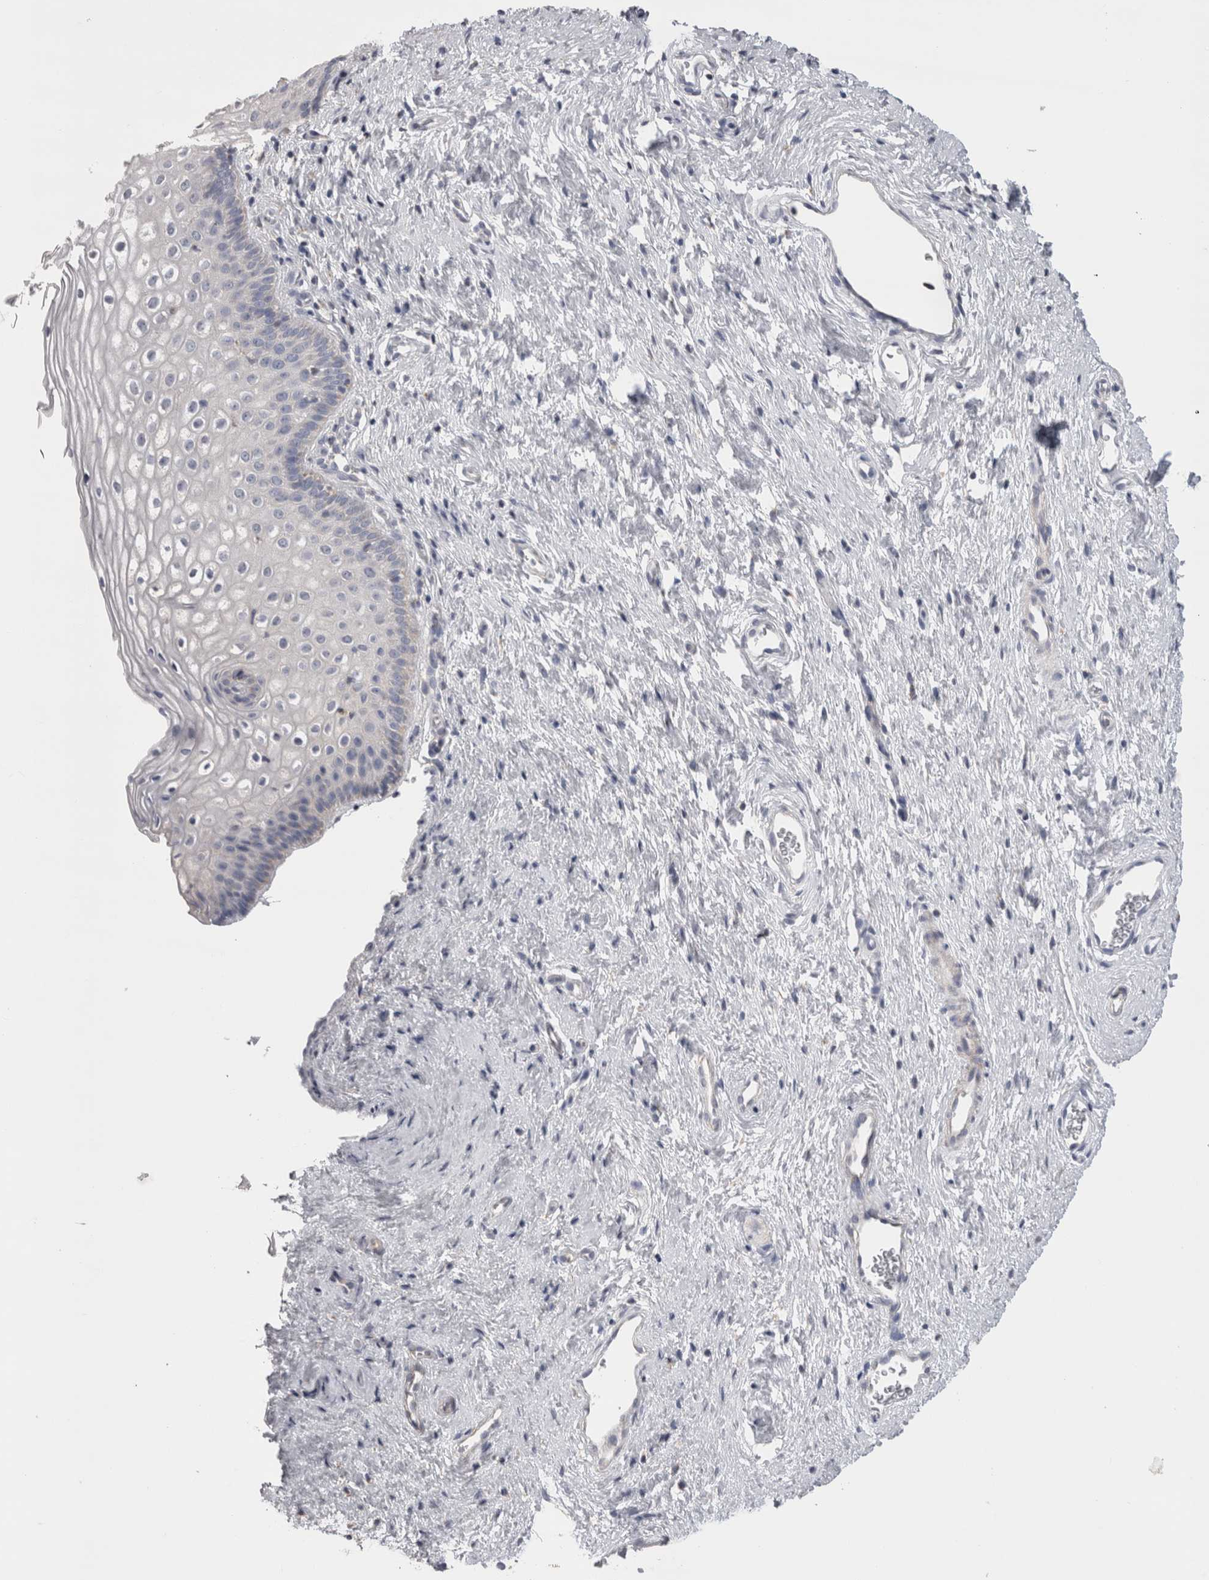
{"staining": {"intensity": "negative", "quantity": "none", "location": "none"}, "tissue": "cervix", "cell_type": "Glandular cells", "image_type": "normal", "snomed": [{"axis": "morphology", "description": "Normal tissue, NOS"}, {"axis": "topography", "description": "Cervix"}], "caption": "Cervix stained for a protein using immunohistochemistry (IHC) demonstrates no positivity glandular cells.", "gene": "DHRS4", "patient": {"sex": "female", "age": 27}}